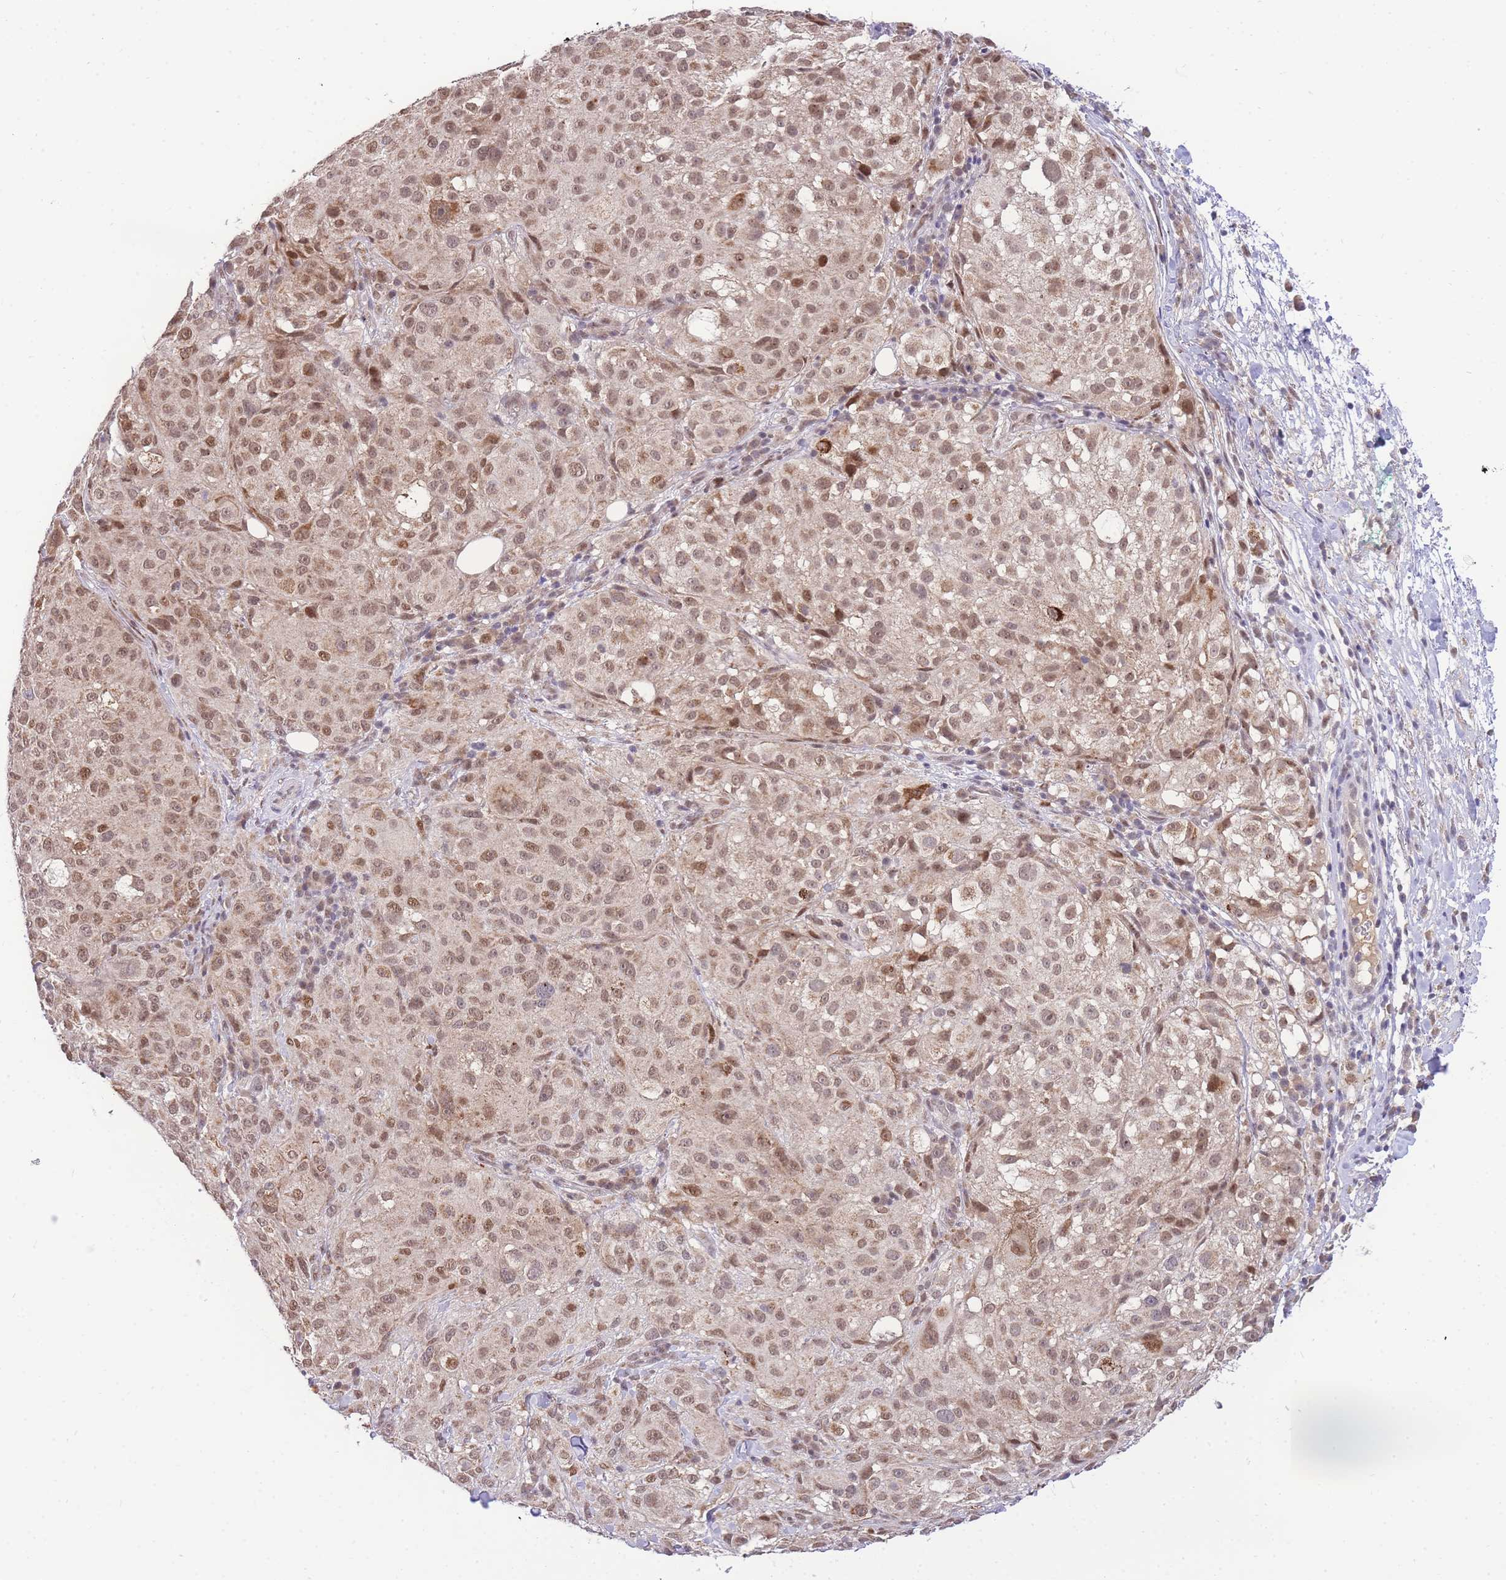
{"staining": {"intensity": "moderate", "quantity": ">75%", "location": "cytoplasmic/membranous,nuclear"}, "tissue": "melanoma", "cell_type": "Tumor cells", "image_type": "cancer", "snomed": [{"axis": "morphology", "description": "Necrosis, NOS"}, {"axis": "morphology", "description": "Malignant melanoma, NOS"}, {"axis": "topography", "description": "Skin"}], "caption": "Moderate cytoplasmic/membranous and nuclear protein expression is identified in about >75% of tumor cells in malignant melanoma.", "gene": "PUS10", "patient": {"sex": "female", "age": 87}}